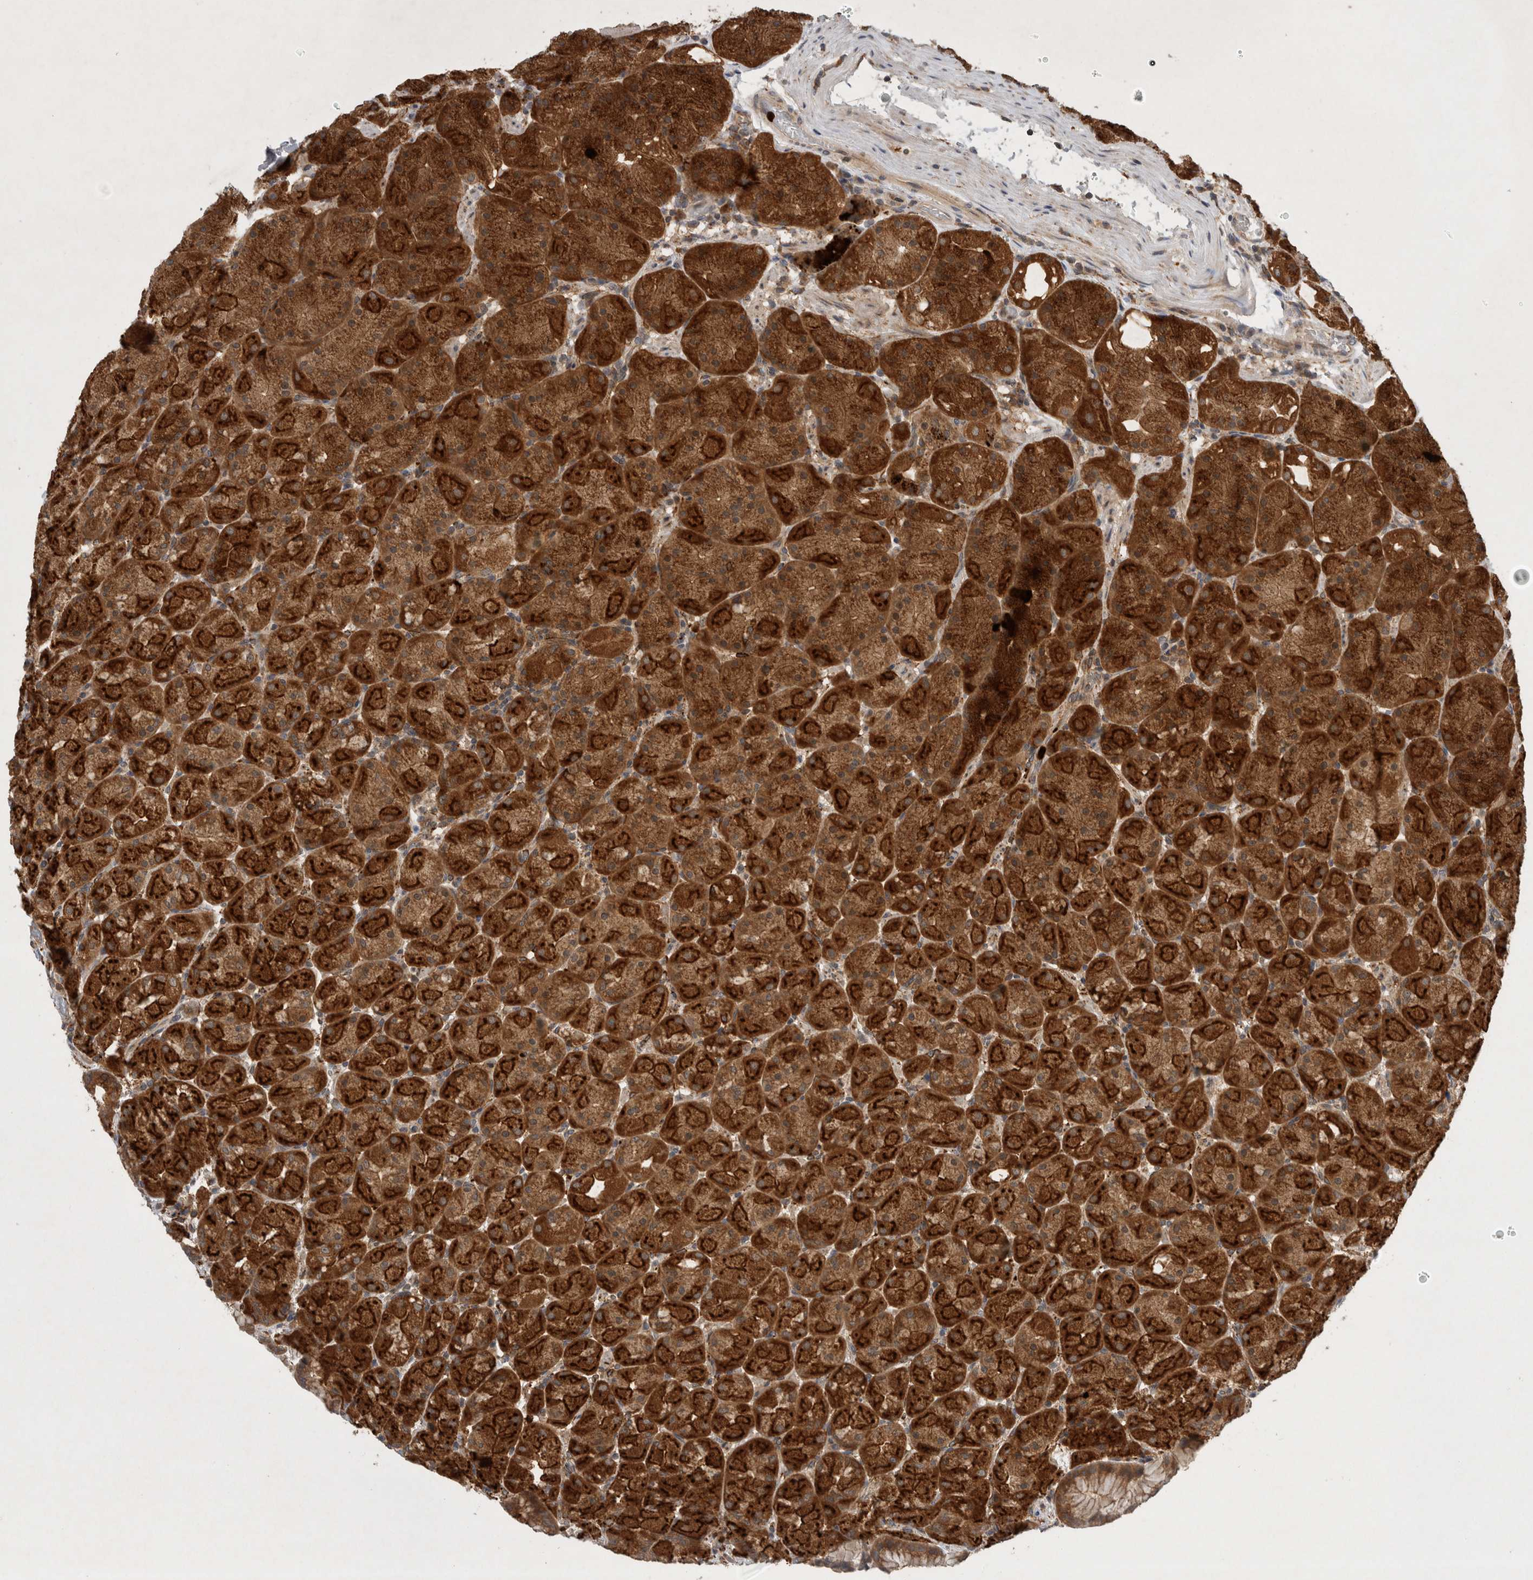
{"staining": {"intensity": "strong", "quantity": ">75%", "location": "cytoplasmic/membranous"}, "tissue": "stomach", "cell_type": "Glandular cells", "image_type": "normal", "snomed": [{"axis": "morphology", "description": "Normal tissue, NOS"}, {"axis": "topography", "description": "Stomach, upper"}, {"axis": "topography", "description": "Stomach"}], "caption": "A high-resolution micrograph shows immunohistochemistry staining of benign stomach, which shows strong cytoplasmic/membranous staining in approximately >75% of glandular cells.", "gene": "PDCD2", "patient": {"sex": "male", "age": 48}}